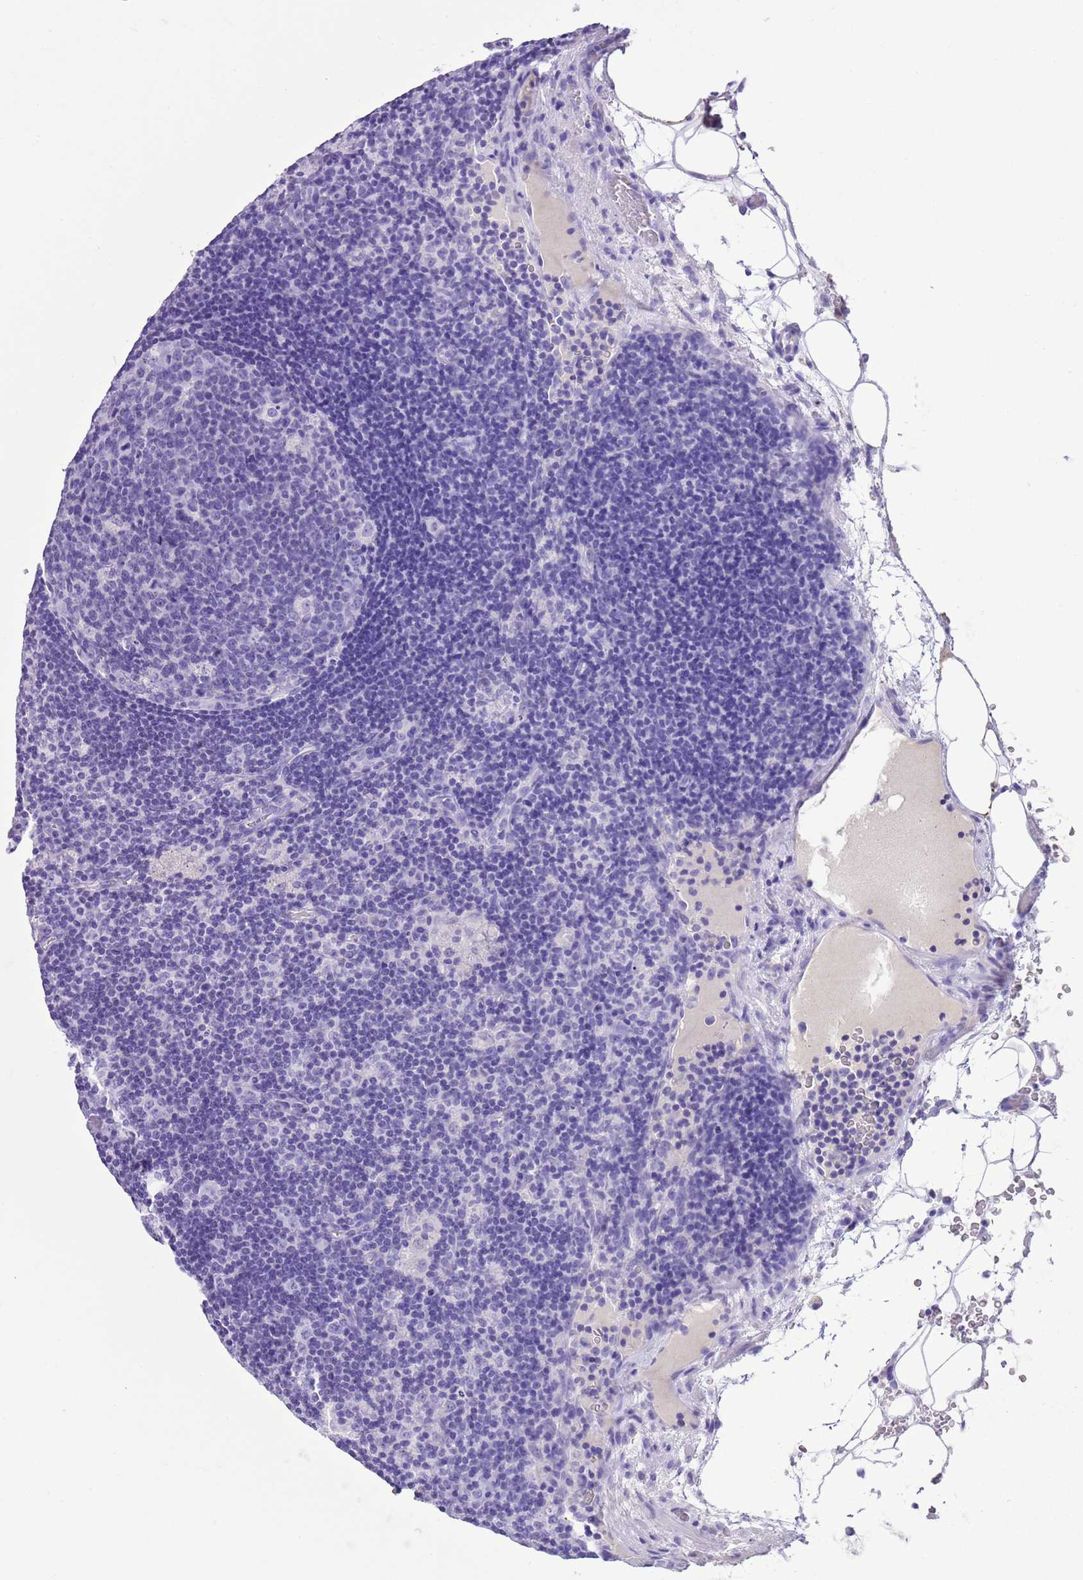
{"staining": {"intensity": "negative", "quantity": "none", "location": "none"}, "tissue": "lymph node", "cell_type": "Germinal center cells", "image_type": "normal", "snomed": [{"axis": "morphology", "description": "Normal tissue, NOS"}, {"axis": "topography", "description": "Lymph node"}], "caption": "Immunohistochemistry (IHC) image of benign human lymph node stained for a protein (brown), which demonstrates no staining in germinal center cells.", "gene": "TBC1D10B", "patient": {"sex": "male", "age": 58}}